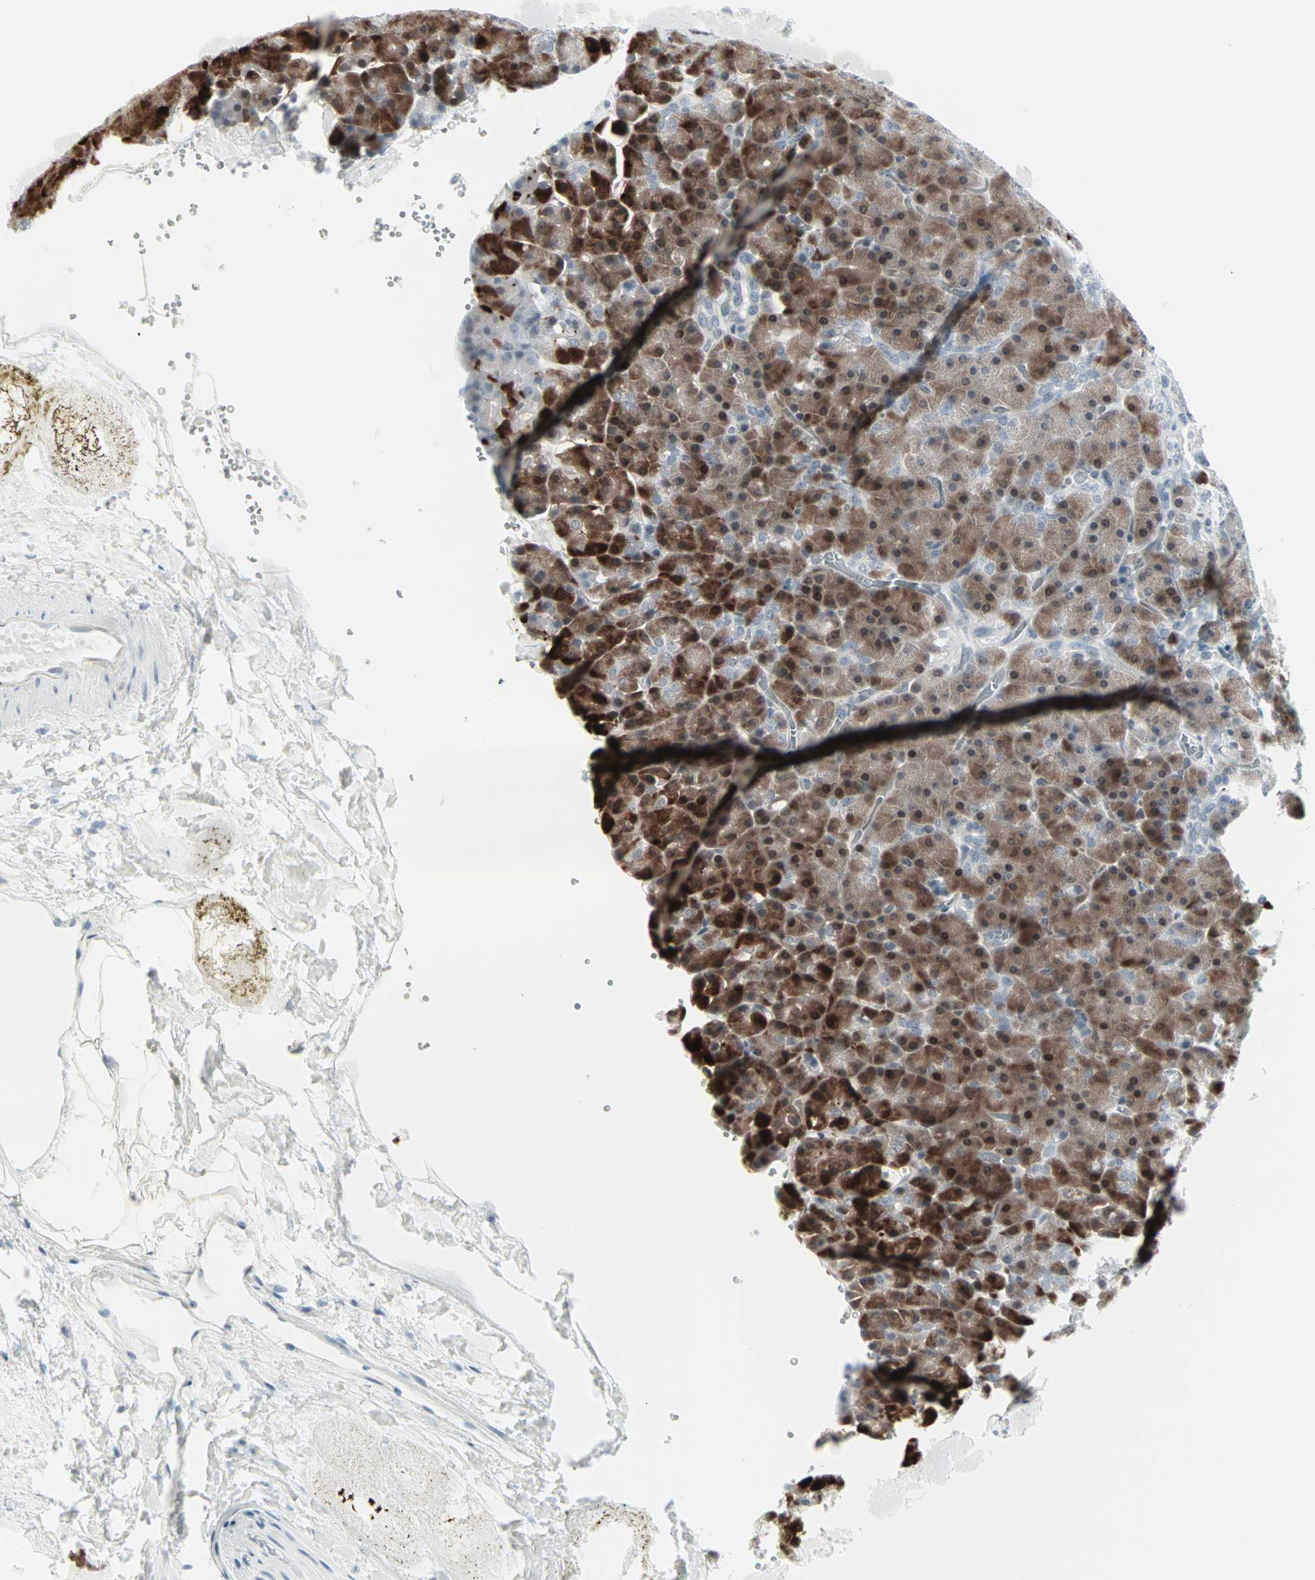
{"staining": {"intensity": "strong", "quantity": ">75%", "location": "cytoplasmic/membranous"}, "tissue": "pancreas", "cell_type": "Exocrine glandular cells", "image_type": "normal", "snomed": [{"axis": "morphology", "description": "Normal tissue, NOS"}, {"axis": "topography", "description": "Pancreas"}], "caption": "IHC of normal pancreas displays high levels of strong cytoplasmic/membranous positivity in about >75% of exocrine glandular cells.", "gene": "CBLC", "patient": {"sex": "female", "age": 35}}